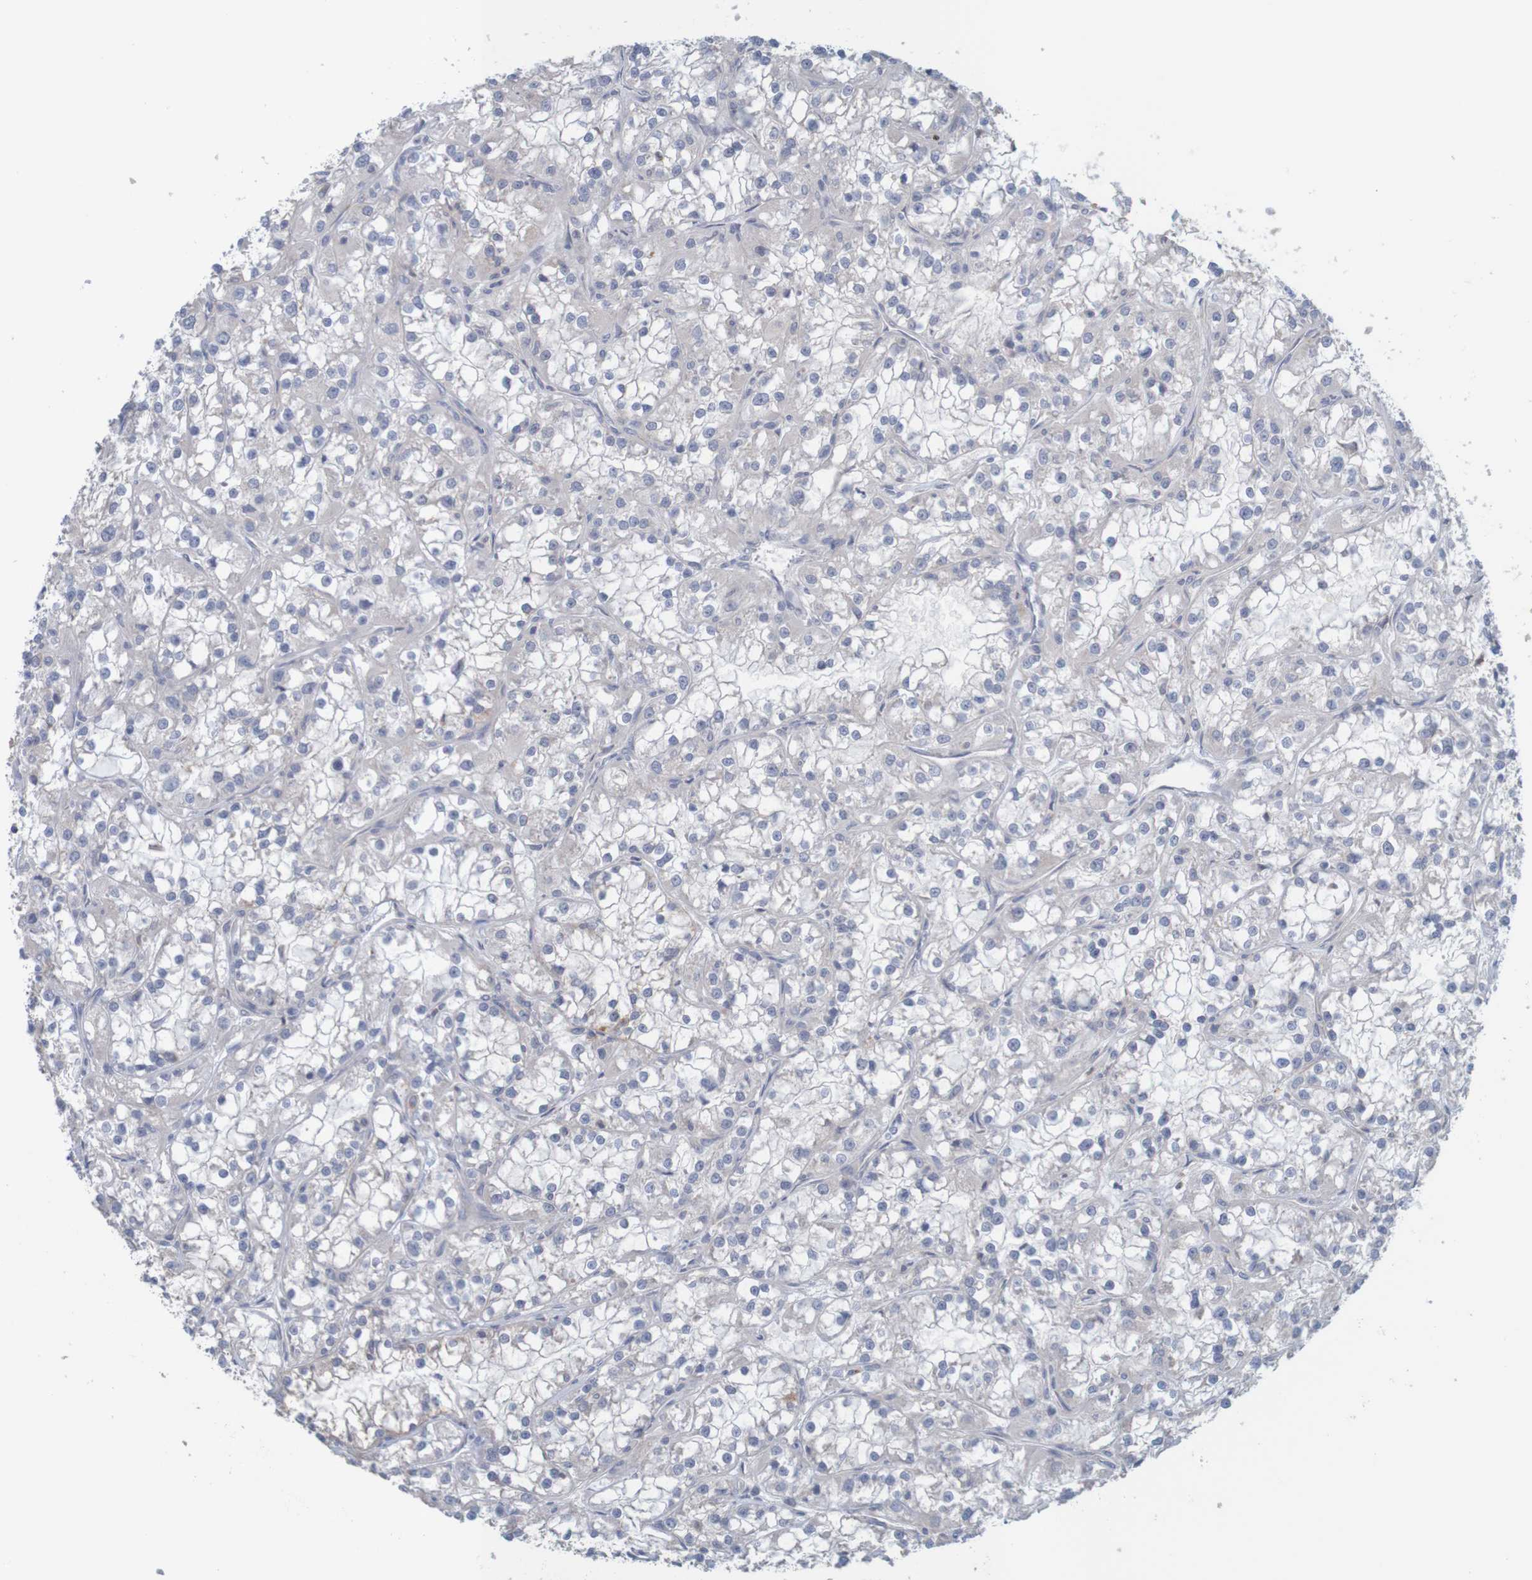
{"staining": {"intensity": "negative", "quantity": "none", "location": "none"}, "tissue": "renal cancer", "cell_type": "Tumor cells", "image_type": "cancer", "snomed": [{"axis": "morphology", "description": "Adenocarcinoma, NOS"}, {"axis": "topography", "description": "Kidney"}], "caption": "There is no significant staining in tumor cells of renal cancer.", "gene": "KRT23", "patient": {"sex": "female", "age": 52}}